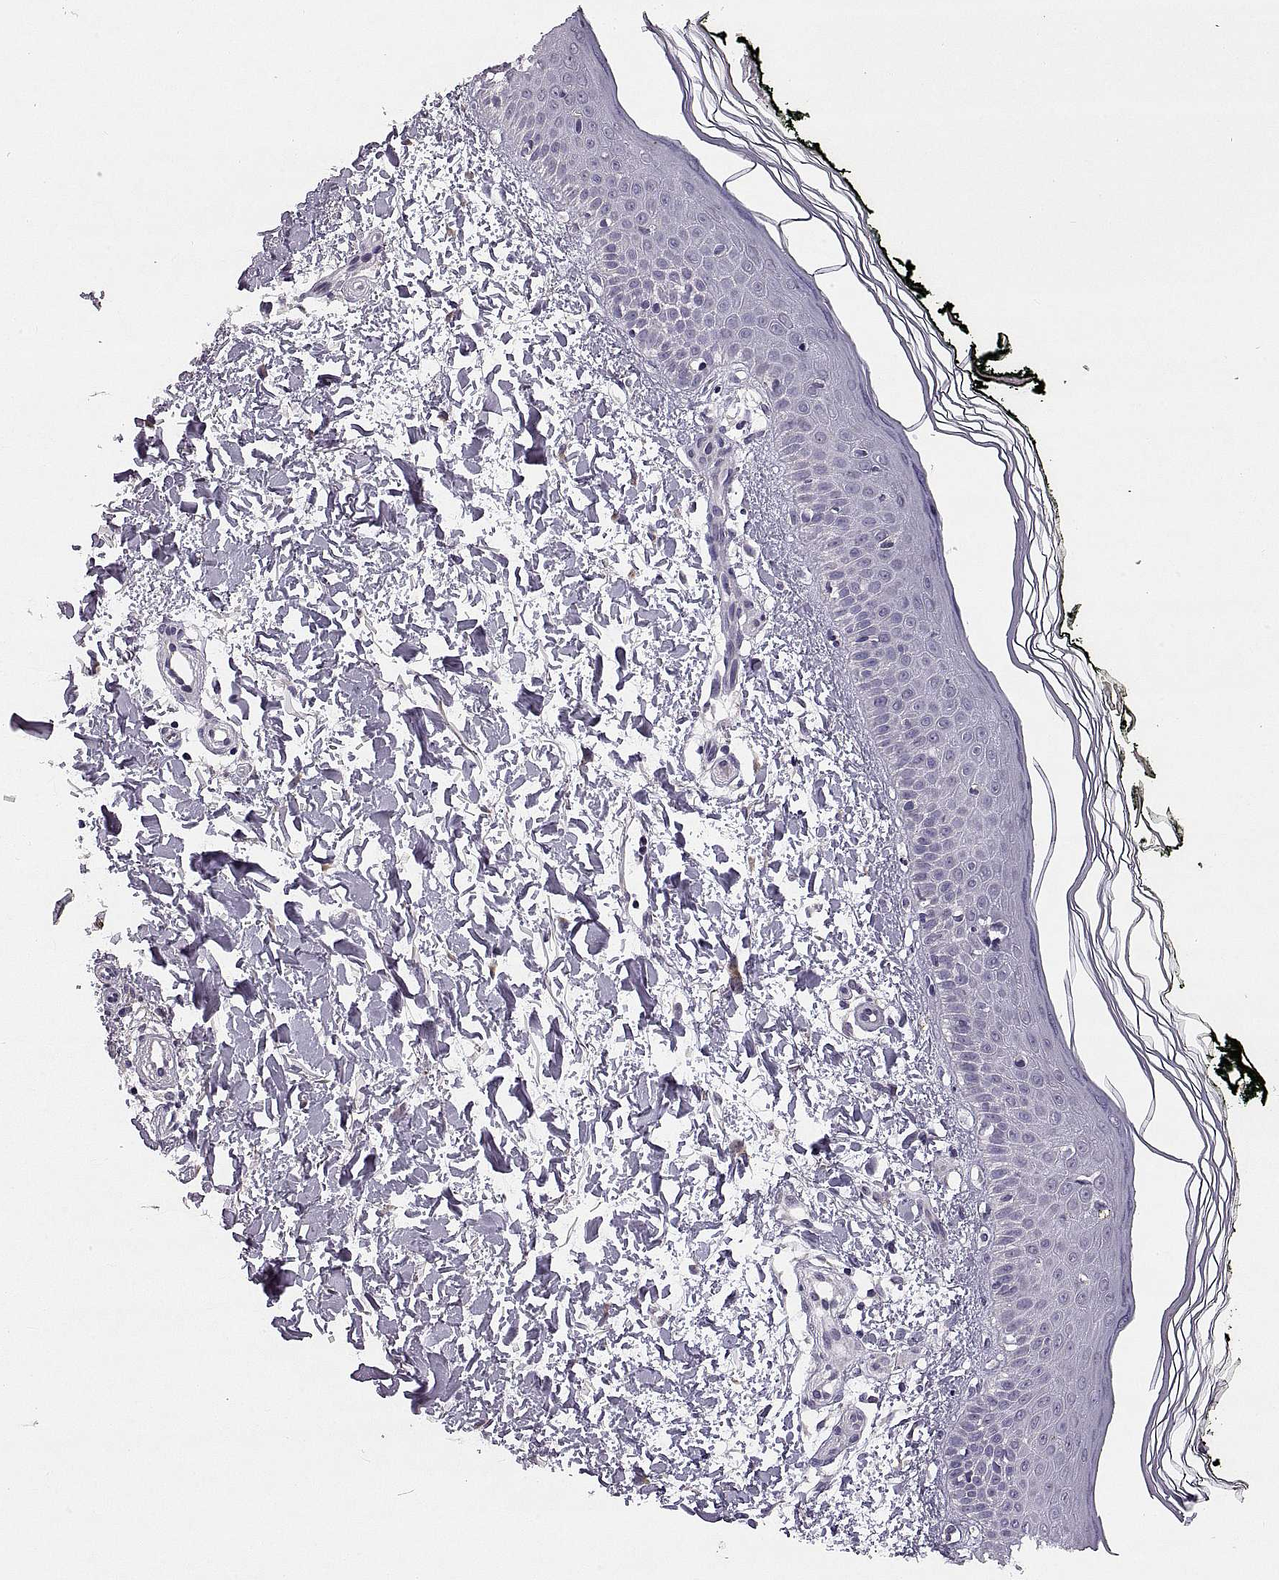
{"staining": {"intensity": "negative", "quantity": "none", "location": "none"}, "tissue": "skin", "cell_type": "Fibroblasts", "image_type": "normal", "snomed": [{"axis": "morphology", "description": "Normal tissue, NOS"}, {"axis": "topography", "description": "Skin"}], "caption": "Skin stained for a protein using immunohistochemistry (IHC) demonstrates no positivity fibroblasts.", "gene": "ADH6", "patient": {"sex": "female", "age": 62}}